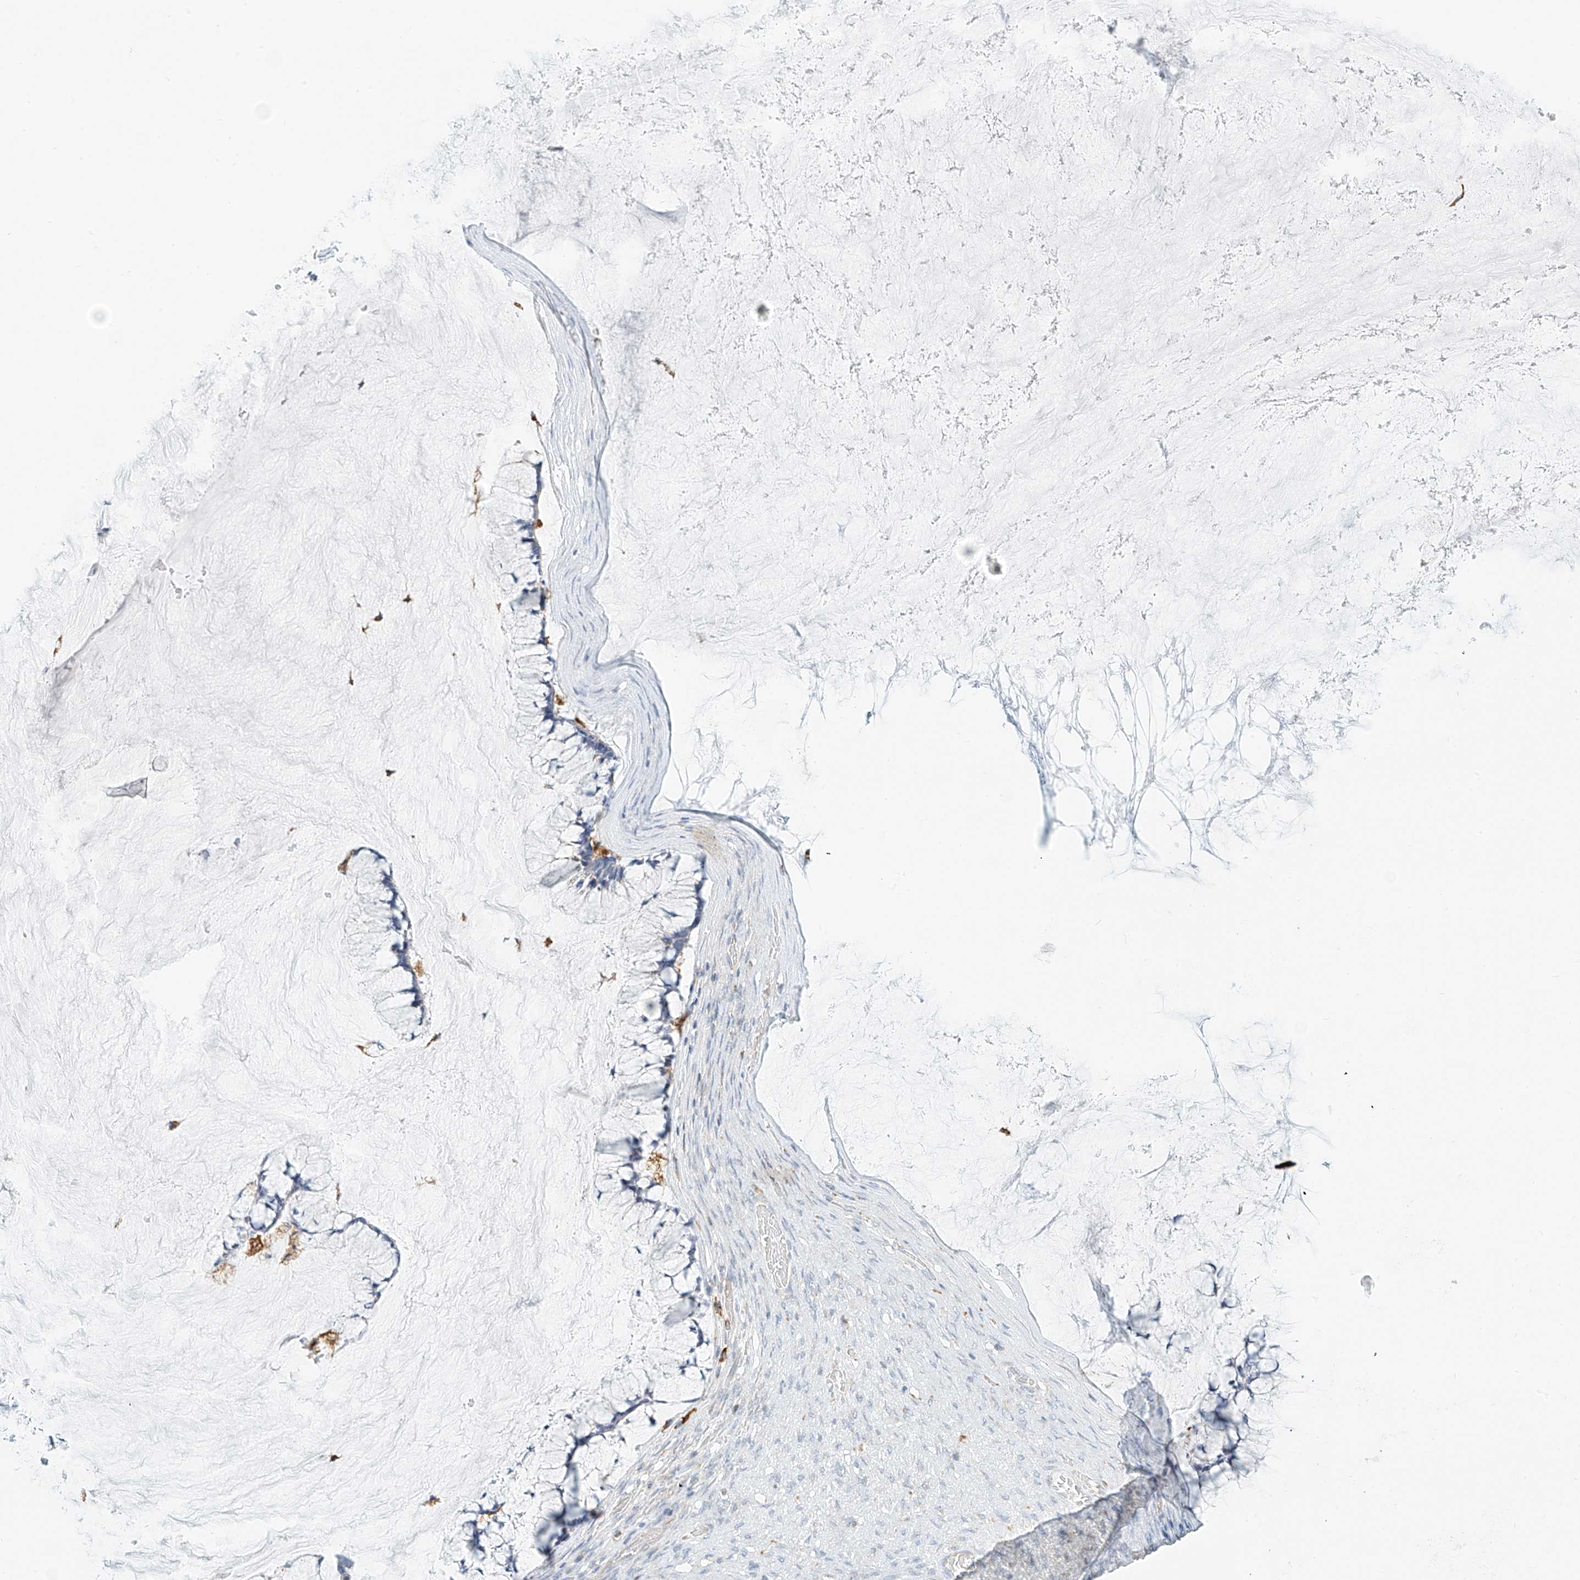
{"staining": {"intensity": "moderate", "quantity": "<25%", "location": "cytoplasmic/membranous"}, "tissue": "ovarian cancer", "cell_type": "Tumor cells", "image_type": "cancer", "snomed": [{"axis": "morphology", "description": "Cystadenocarcinoma, mucinous, NOS"}, {"axis": "topography", "description": "Ovary"}], "caption": "Tumor cells demonstrate low levels of moderate cytoplasmic/membranous expression in approximately <25% of cells in human mucinous cystadenocarcinoma (ovarian).", "gene": "SLC35F6", "patient": {"sex": "female", "age": 42}}